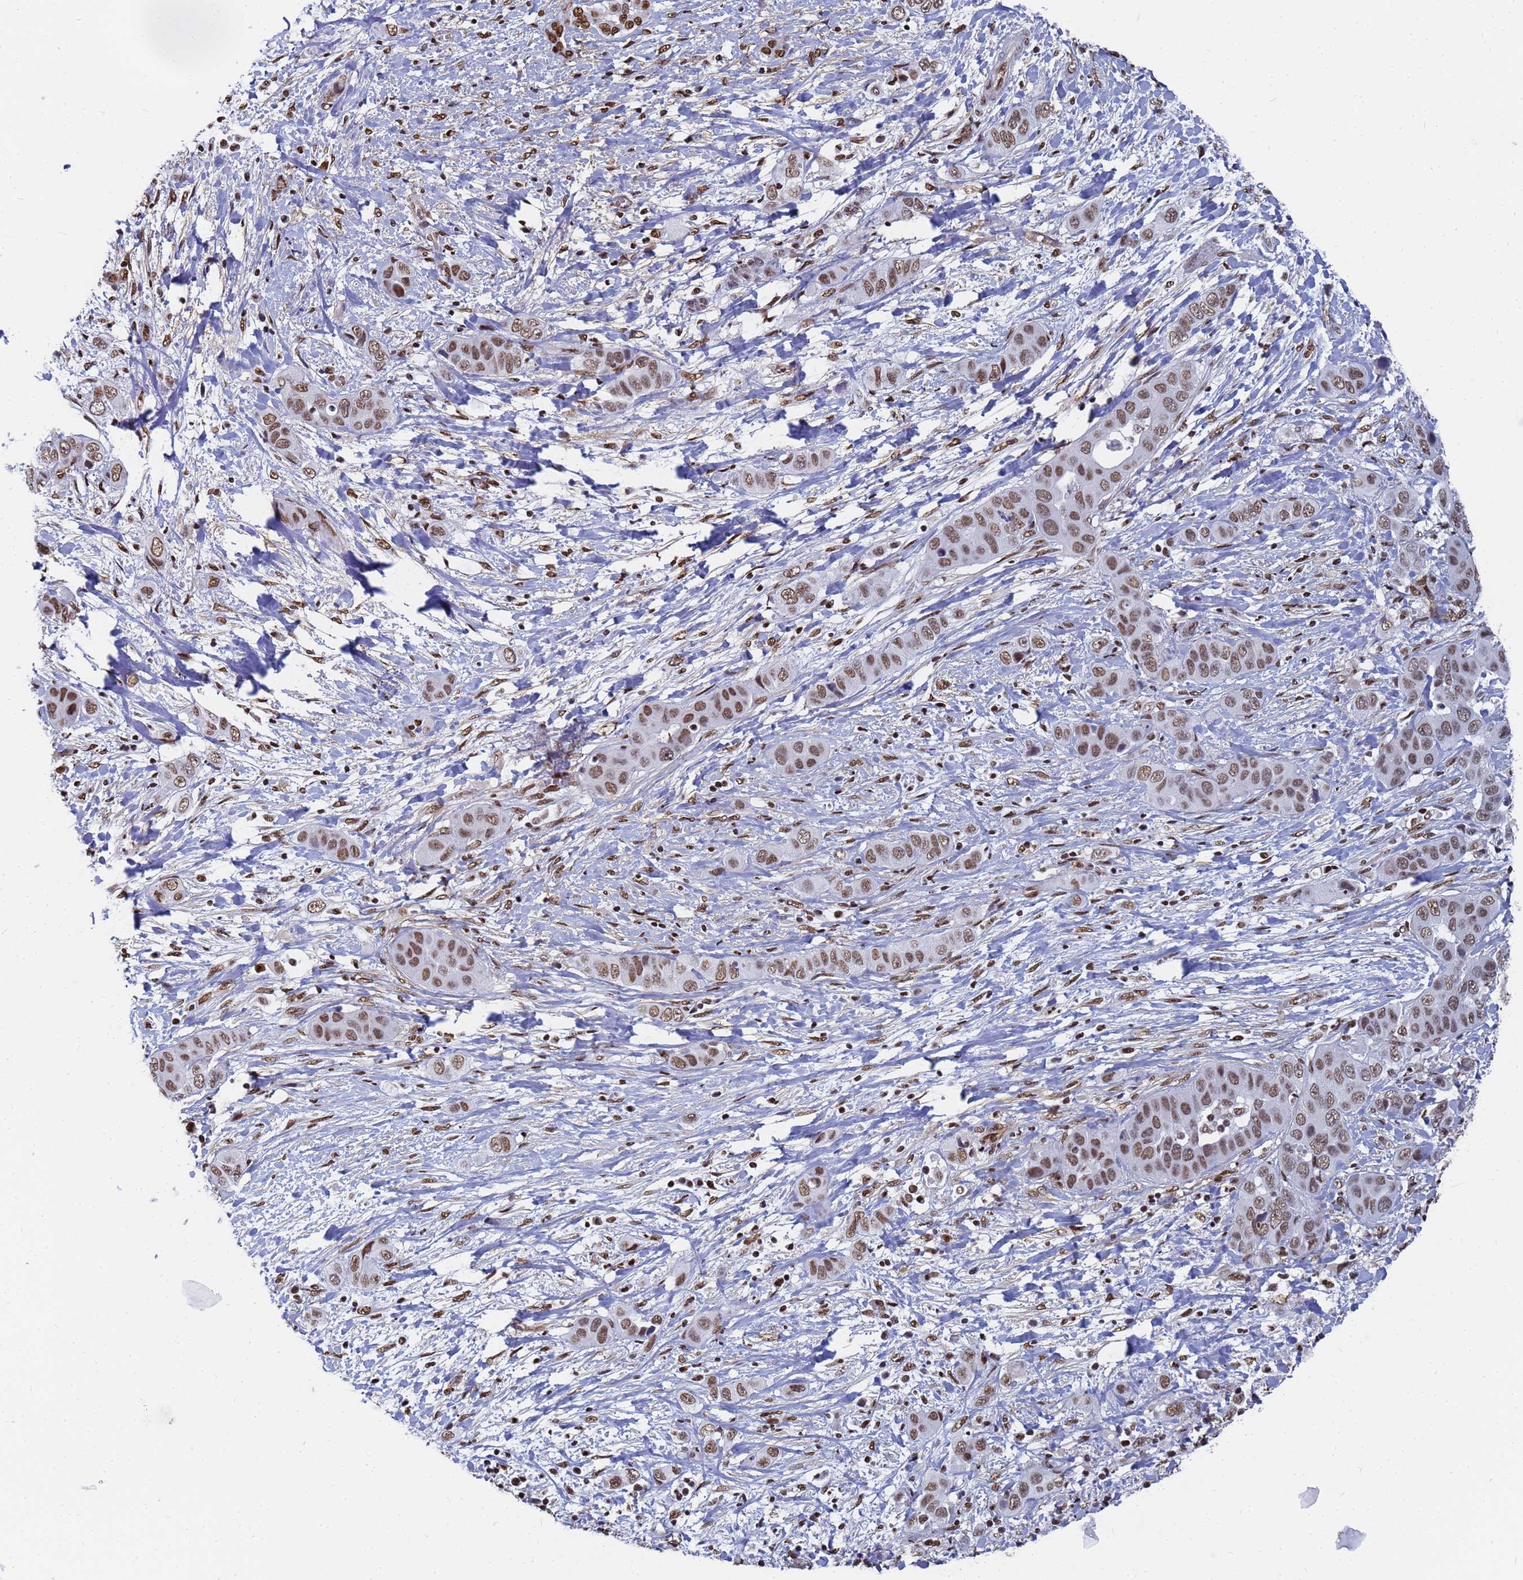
{"staining": {"intensity": "moderate", "quantity": ">75%", "location": "nuclear"}, "tissue": "liver cancer", "cell_type": "Tumor cells", "image_type": "cancer", "snomed": [{"axis": "morphology", "description": "Cholangiocarcinoma"}, {"axis": "topography", "description": "Liver"}], "caption": "Liver cholangiocarcinoma stained for a protein shows moderate nuclear positivity in tumor cells. The staining is performed using DAB brown chromogen to label protein expression. The nuclei are counter-stained blue using hematoxylin.", "gene": "RAVER2", "patient": {"sex": "female", "age": 52}}